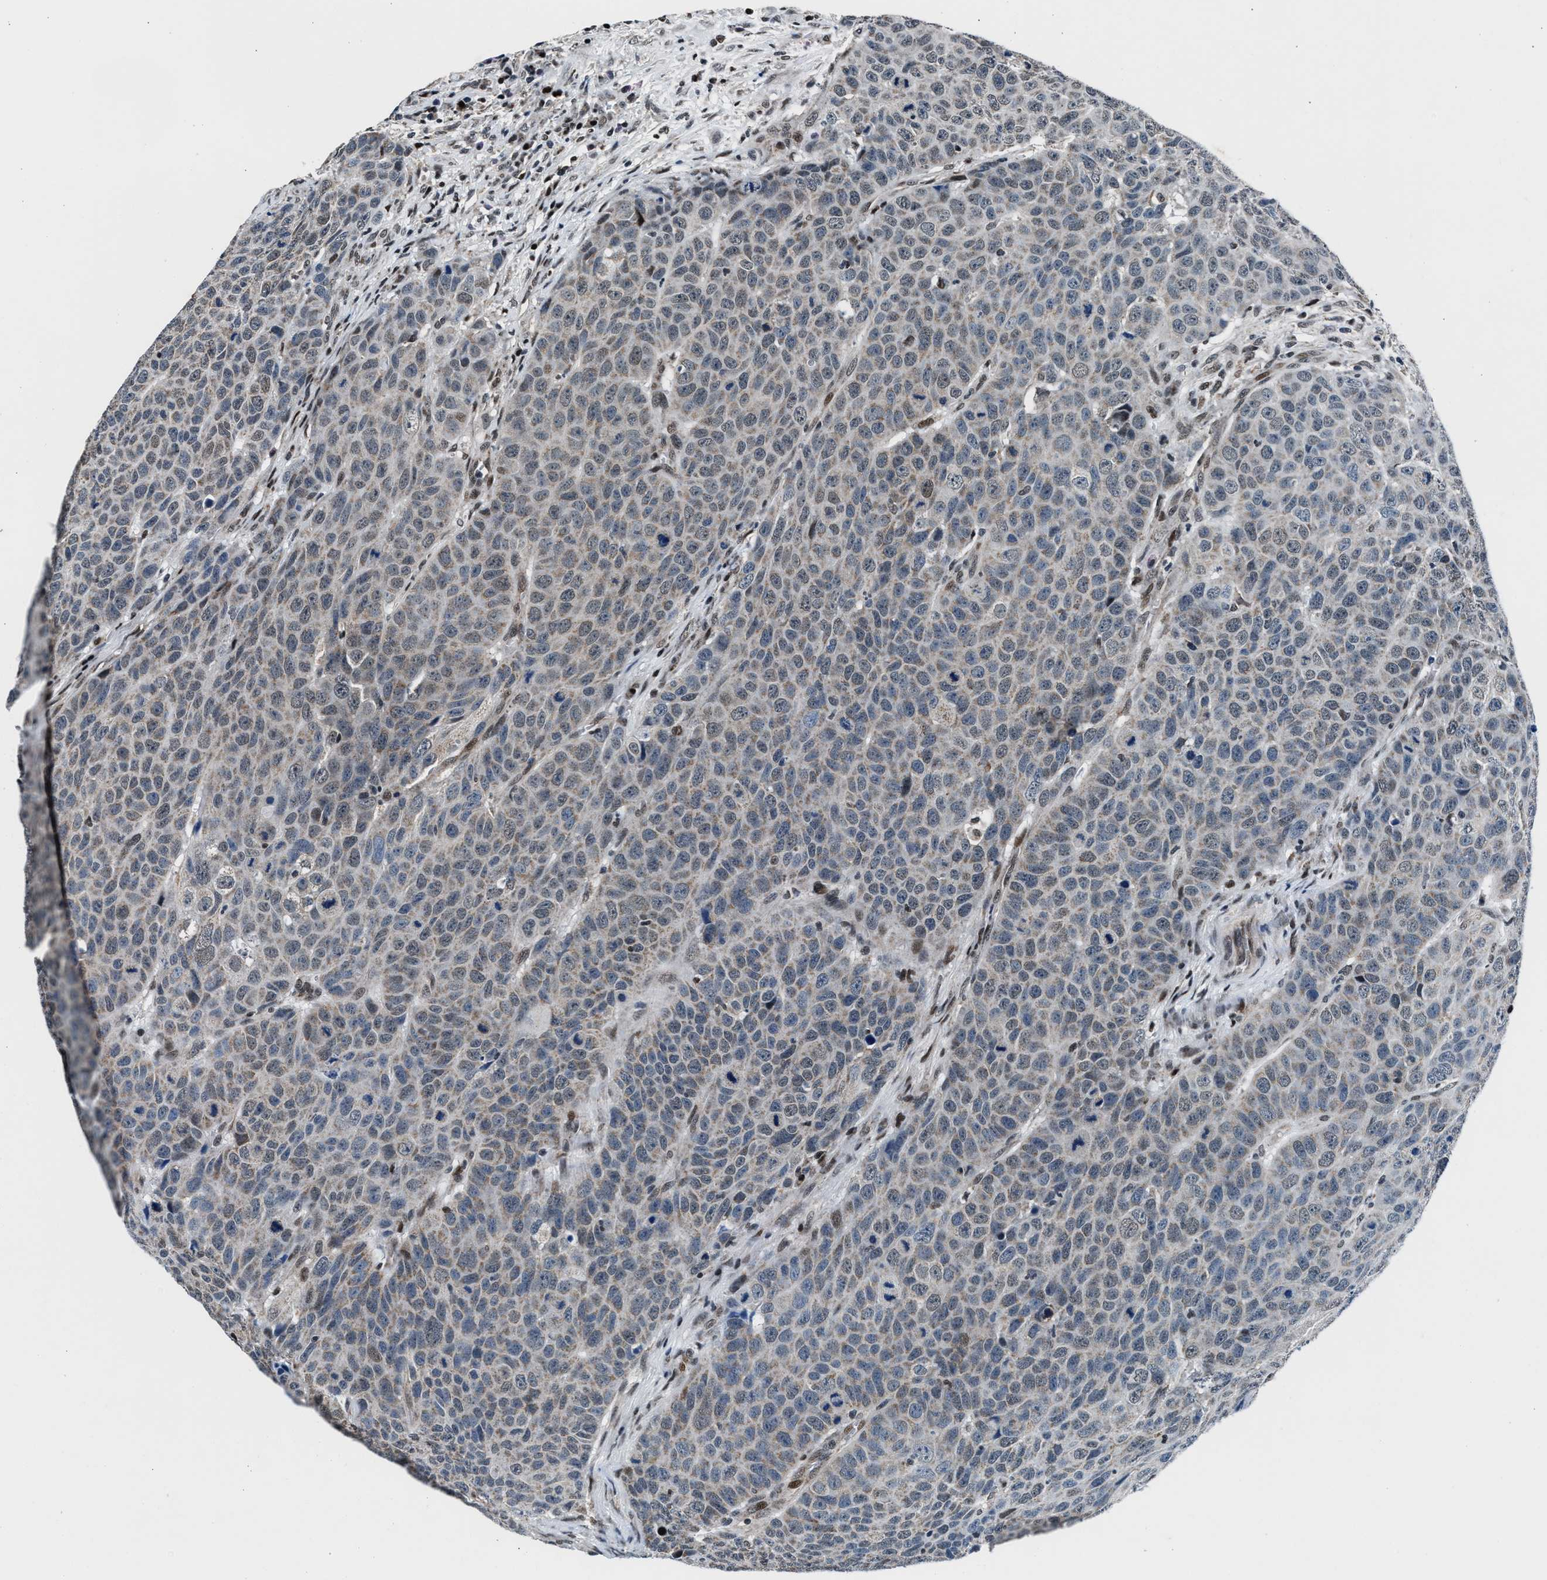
{"staining": {"intensity": "weak", "quantity": "<25%", "location": "cytoplasmic/membranous"}, "tissue": "head and neck cancer", "cell_type": "Tumor cells", "image_type": "cancer", "snomed": [{"axis": "morphology", "description": "Squamous cell carcinoma, NOS"}, {"axis": "topography", "description": "Head-Neck"}], "caption": "Micrograph shows no protein staining in tumor cells of head and neck cancer (squamous cell carcinoma) tissue.", "gene": "PRRC2B", "patient": {"sex": "male", "age": 66}}